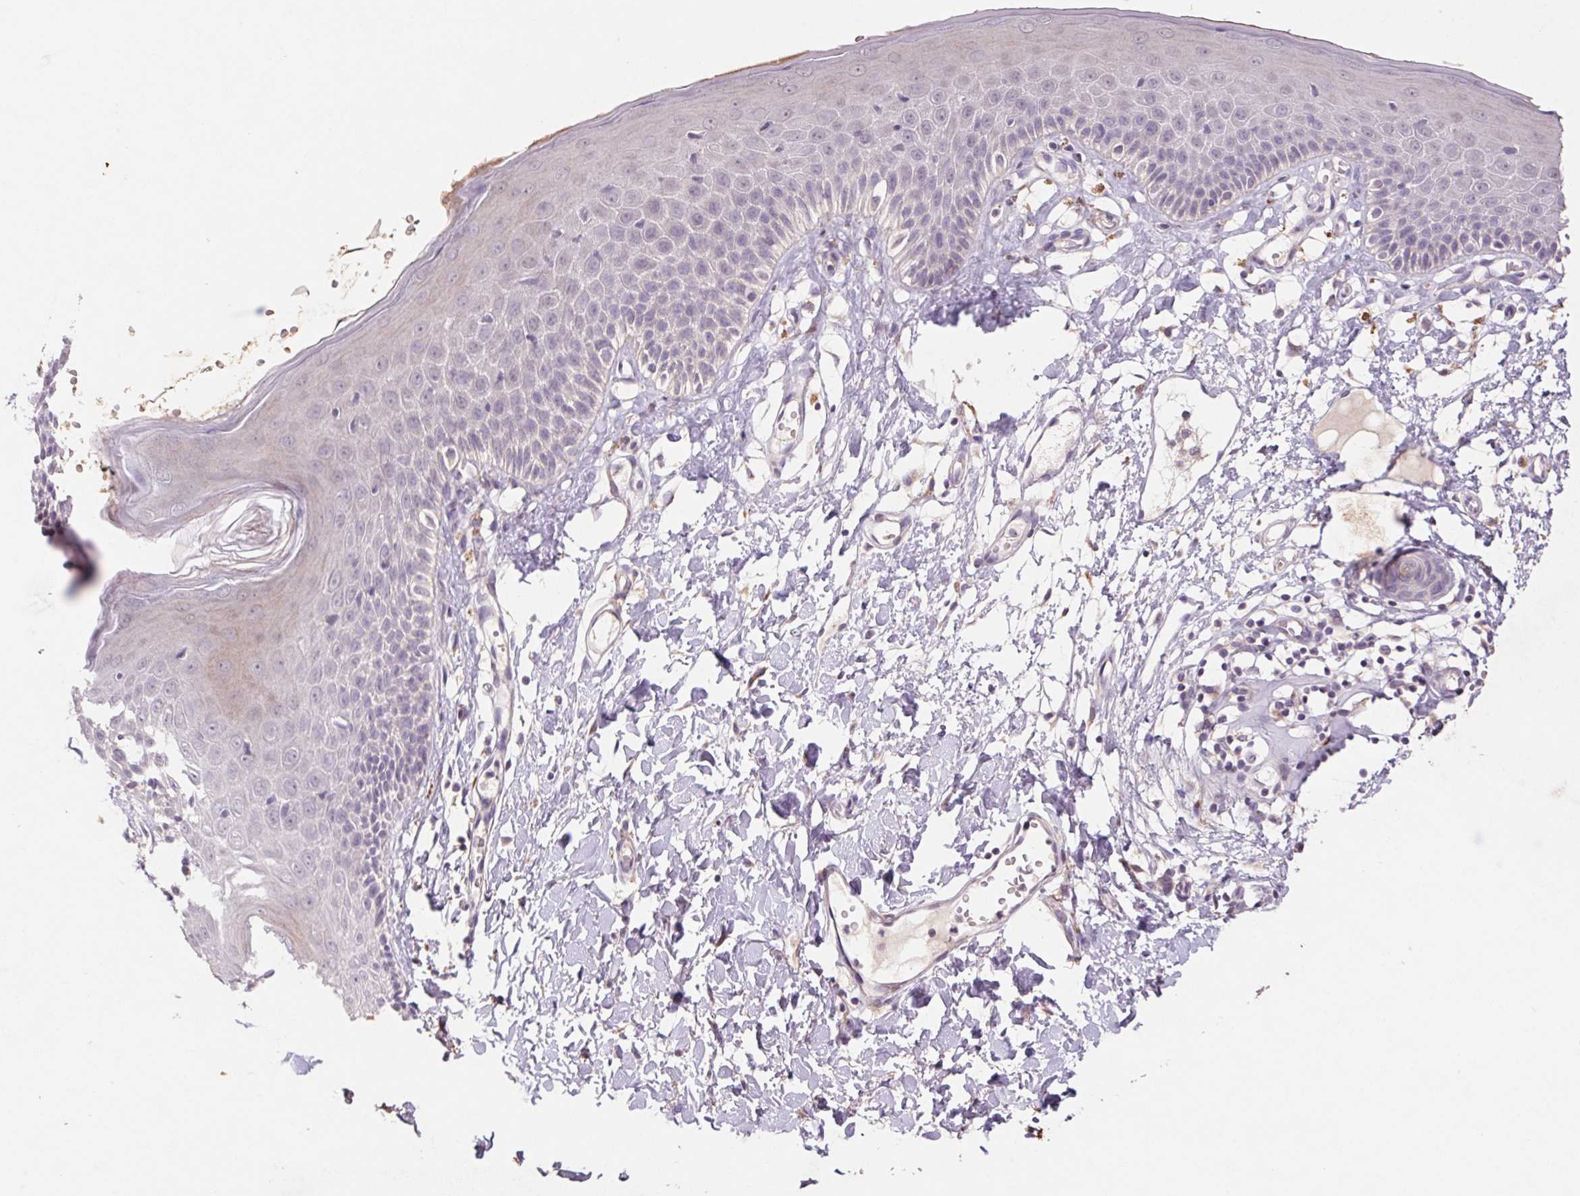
{"staining": {"intensity": "weak", "quantity": "<25%", "location": "cytoplasmic/membranous"}, "tissue": "skin", "cell_type": "Epidermal cells", "image_type": "normal", "snomed": [{"axis": "morphology", "description": "Normal tissue, NOS"}, {"axis": "topography", "description": "Vulva"}], "caption": "Immunohistochemical staining of unremarkable human skin demonstrates no significant expression in epidermal cells. Nuclei are stained in blue.", "gene": "GRM2", "patient": {"sex": "female", "age": 68}}